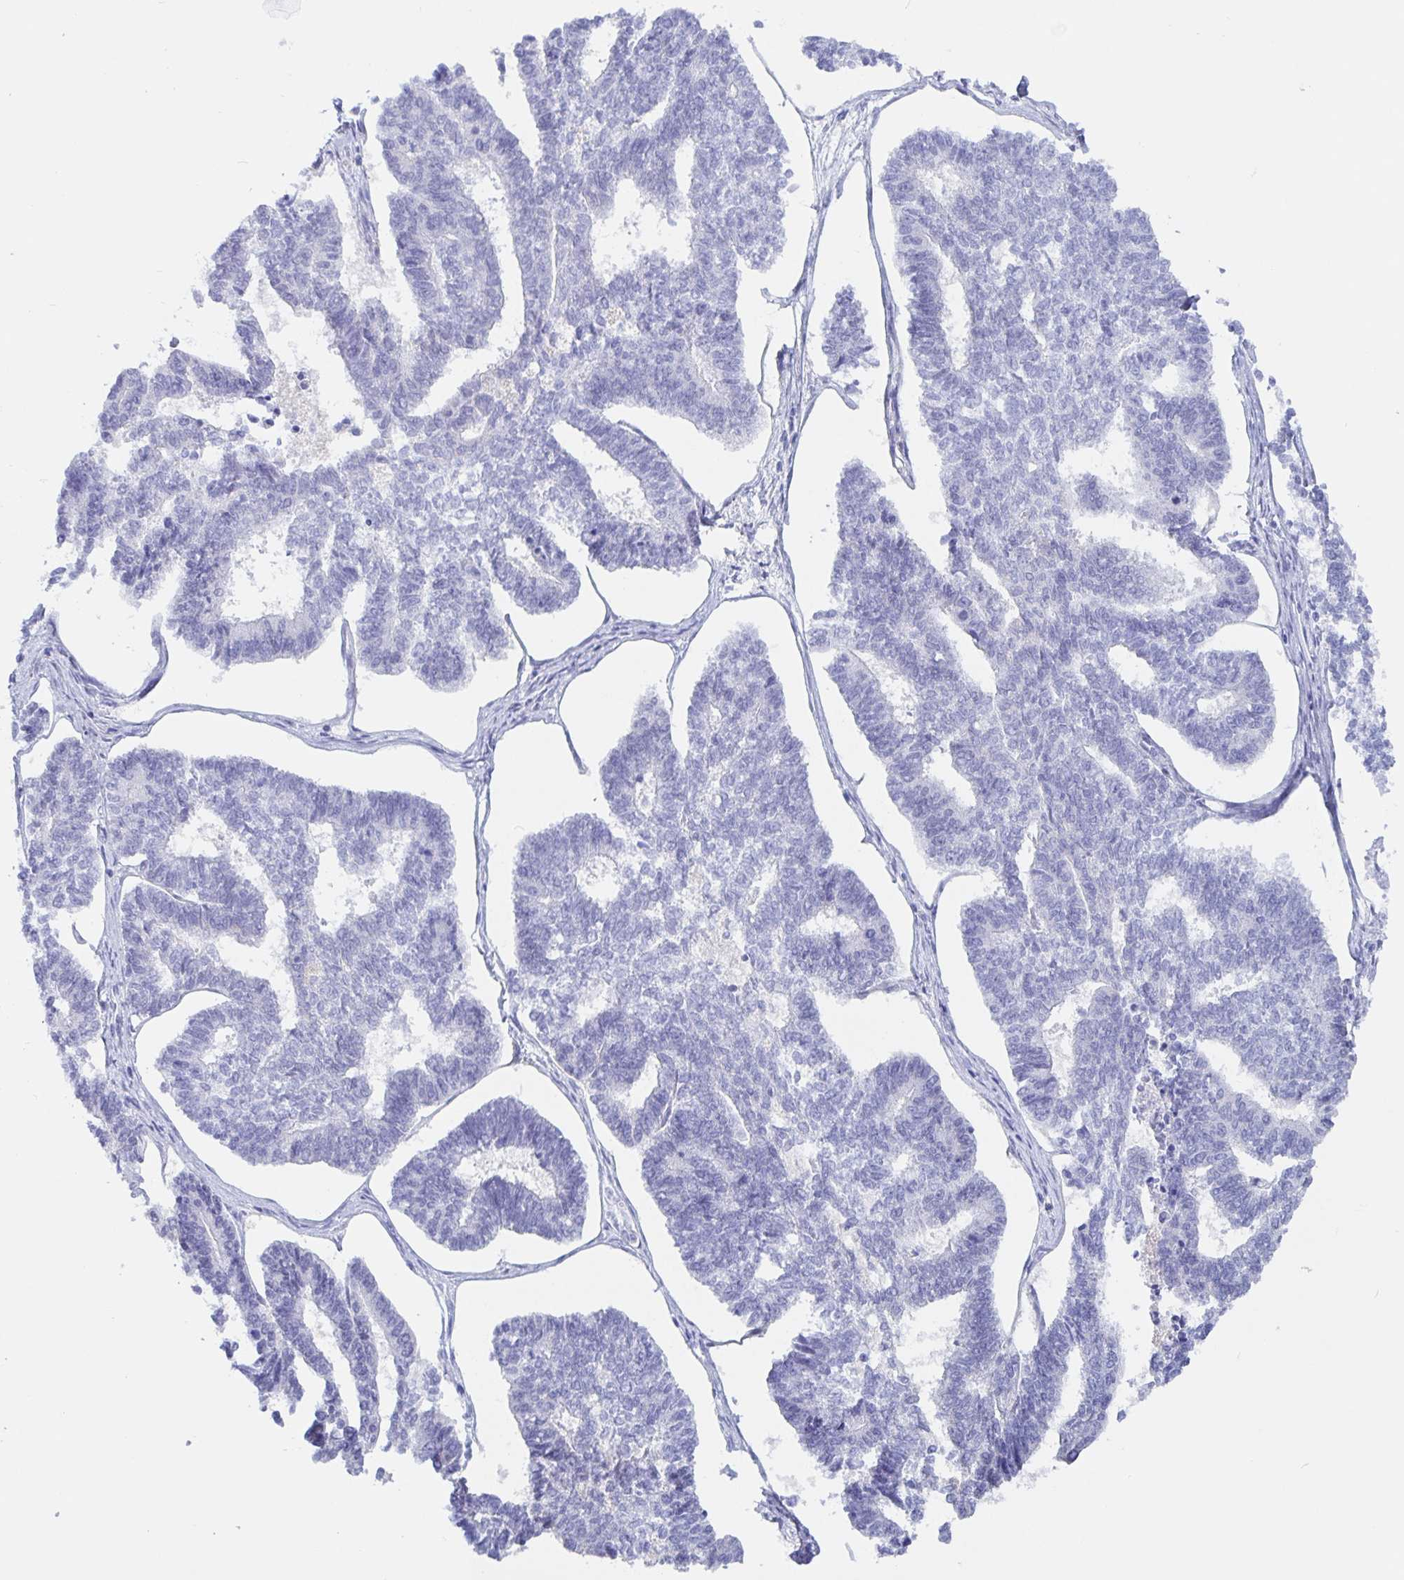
{"staining": {"intensity": "negative", "quantity": "none", "location": "none"}, "tissue": "endometrial cancer", "cell_type": "Tumor cells", "image_type": "cancer", "snomed": [{"axis": "morphology", "description": "Adenocarcinoma, NOS"}, {"axis": "topography", "description": "Endometrium"}], "caption": "Protein analysis of endometrial adenocarcinoma reveals no significant staining in tumor cells.", "gene": "KCNH6", "patient": {"sex": "female", "age": 70}}